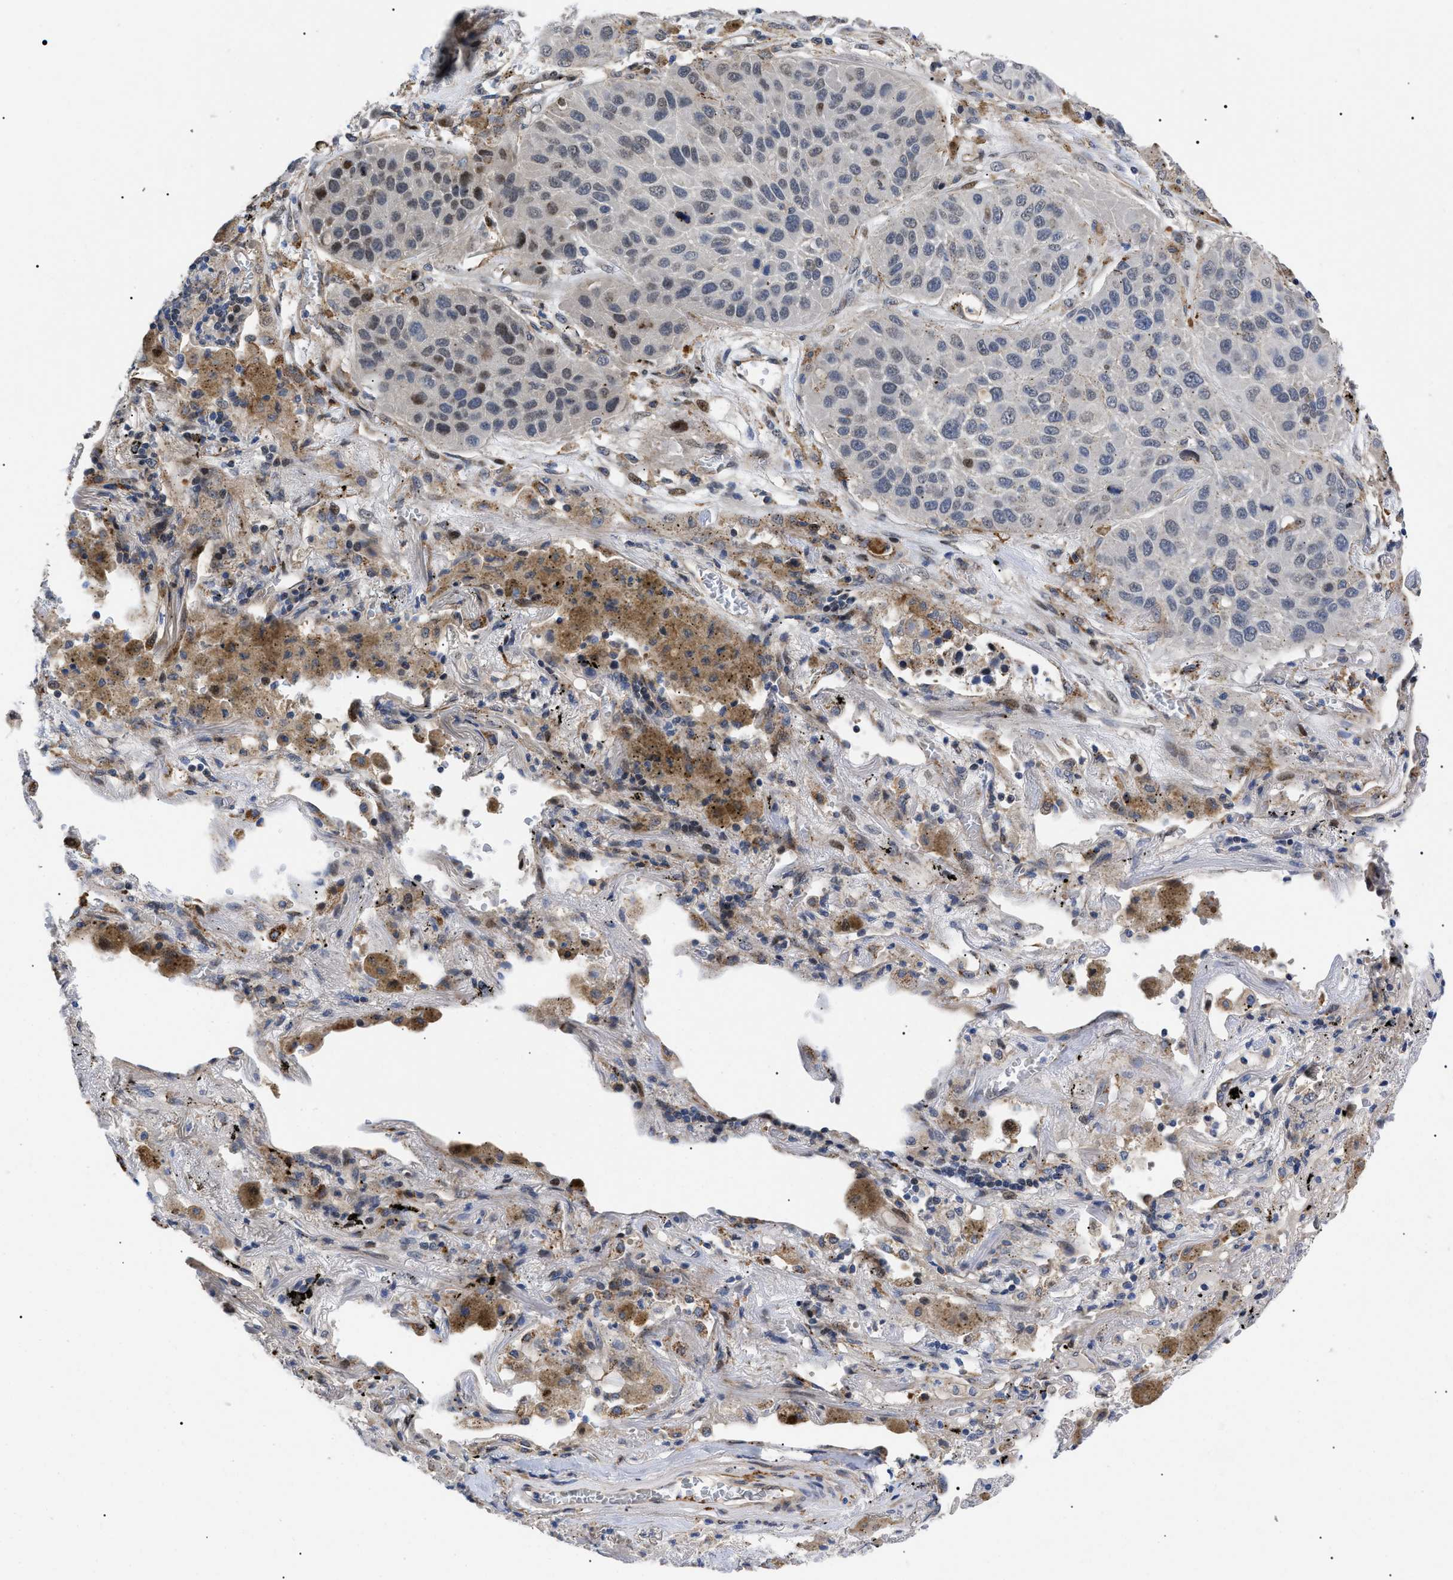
{"staining": {"intensity": "weak", "quantity": "<25%", "location": "nuclear"}, "tissue": "lung cancer", "cell_type": "Tumor cells", "image_type": "cancer", "snomed": [{"axis": "morphology", "description": "Squamous cell carcinoma, NOS"}, {"axis": "topography", "description": "Lung"}], "caption": "Immunohistochemistry (IHC) histopathology image of neoplastic tissue: lung squamous cell carcinoma stained with DAB (3,3'-diaminobenzidine) demonstrates no significant protein positivity in tumor cells.", "gene": "SFXN5", "patient": {"sex": "male", "age": 57}}